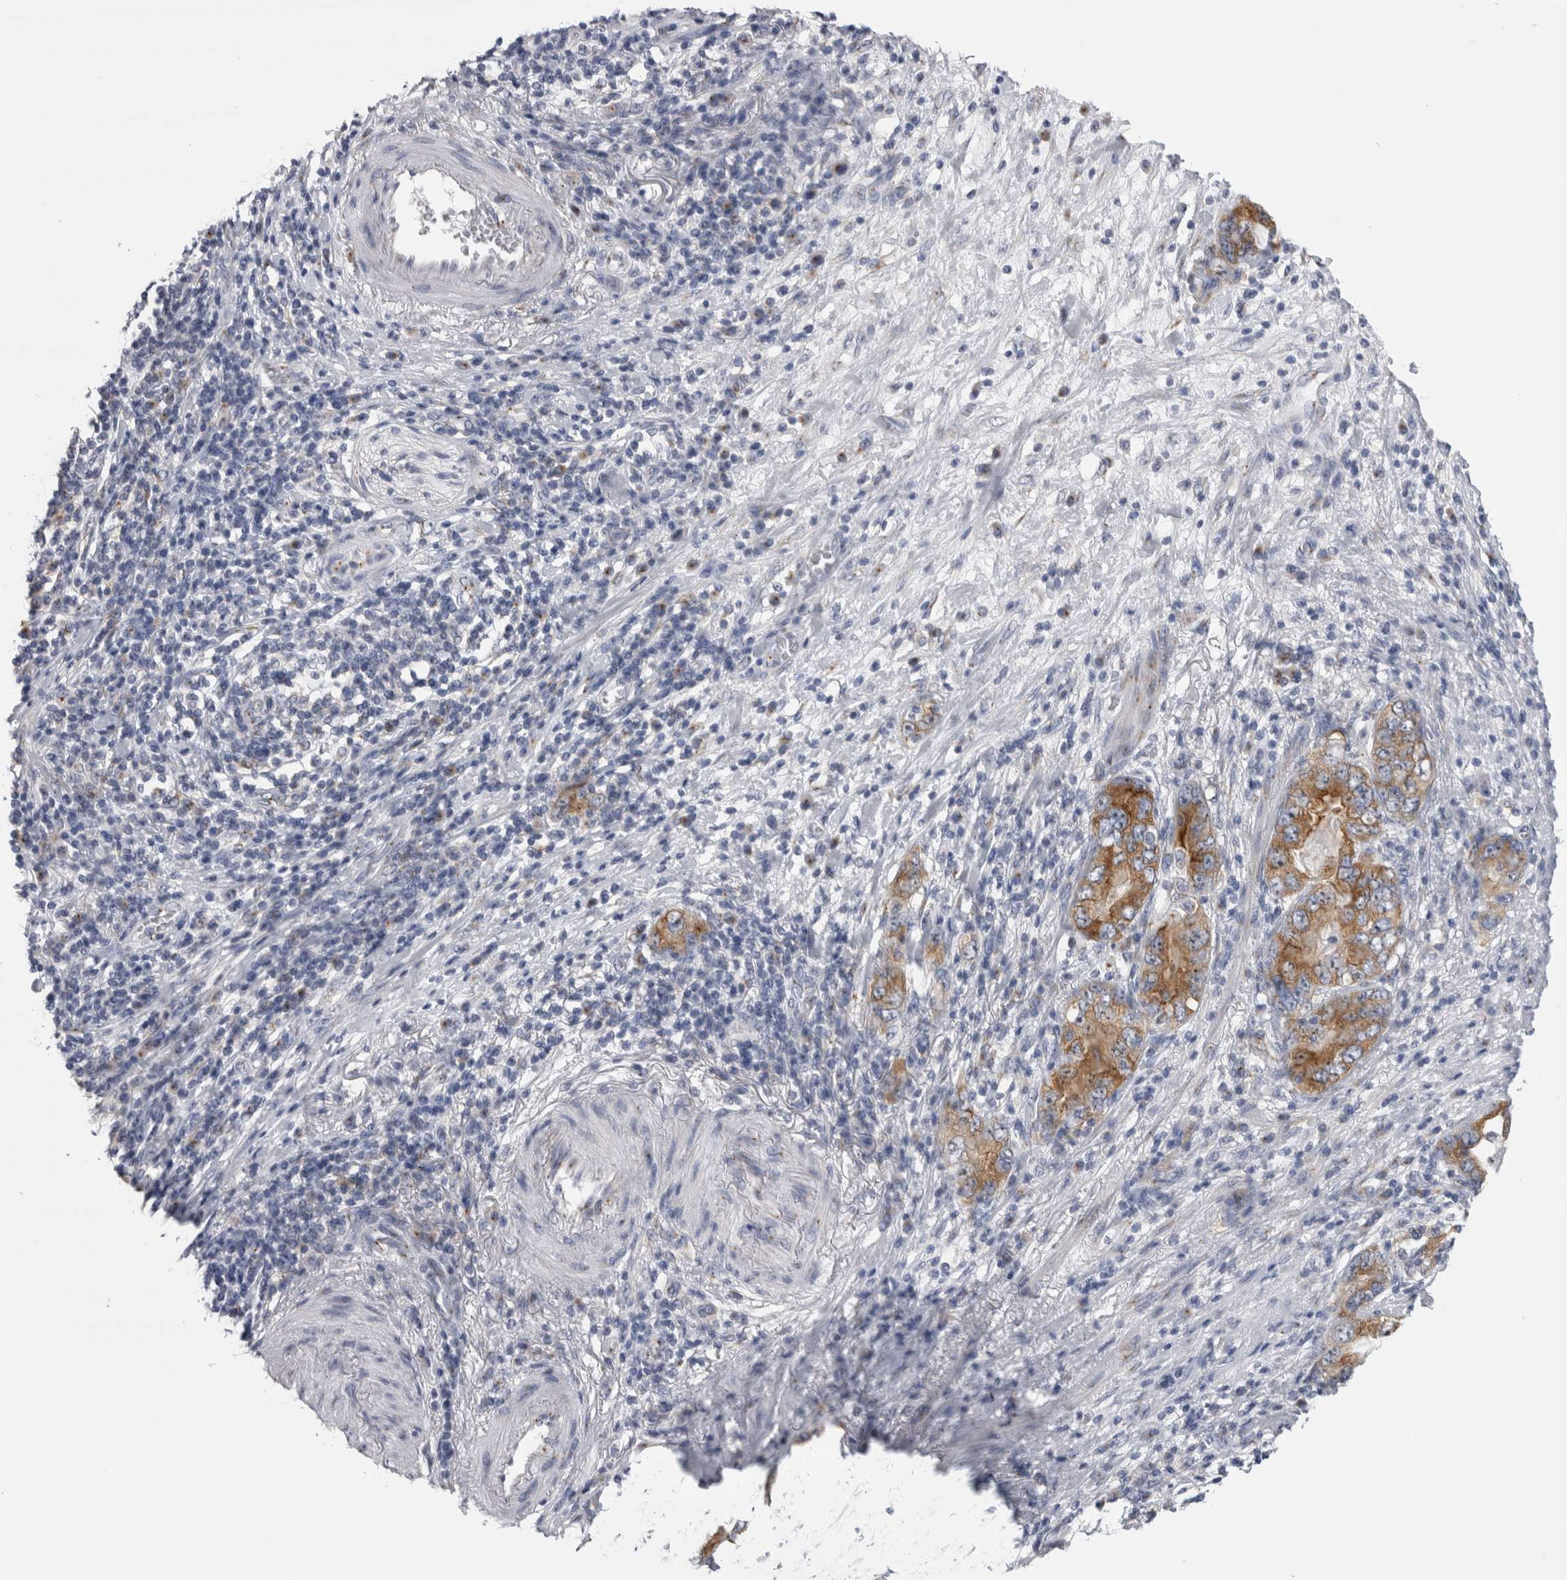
{"staining": {"intensity": "moderate", "quantity": ">75%", "location": "cytoplasmic/membranous"}, "tissue": "stomach cancer", "cell_type": "Tumor cells", "image_type": "cancer", "snomed": [{"axis": "morphology", "description": "Adenocarcinoma, NOS"}, {"axis": "topography", "description": "Stomach, lower"}], "caption": "Stomach cancer was stained to show a protein in brown. There is medium levels of moderate cytoplasmic/membranous positivity in about >75% of tumor cells.", "gene": "AKAP9", "patient": {"sex": "female", "age": 93}}